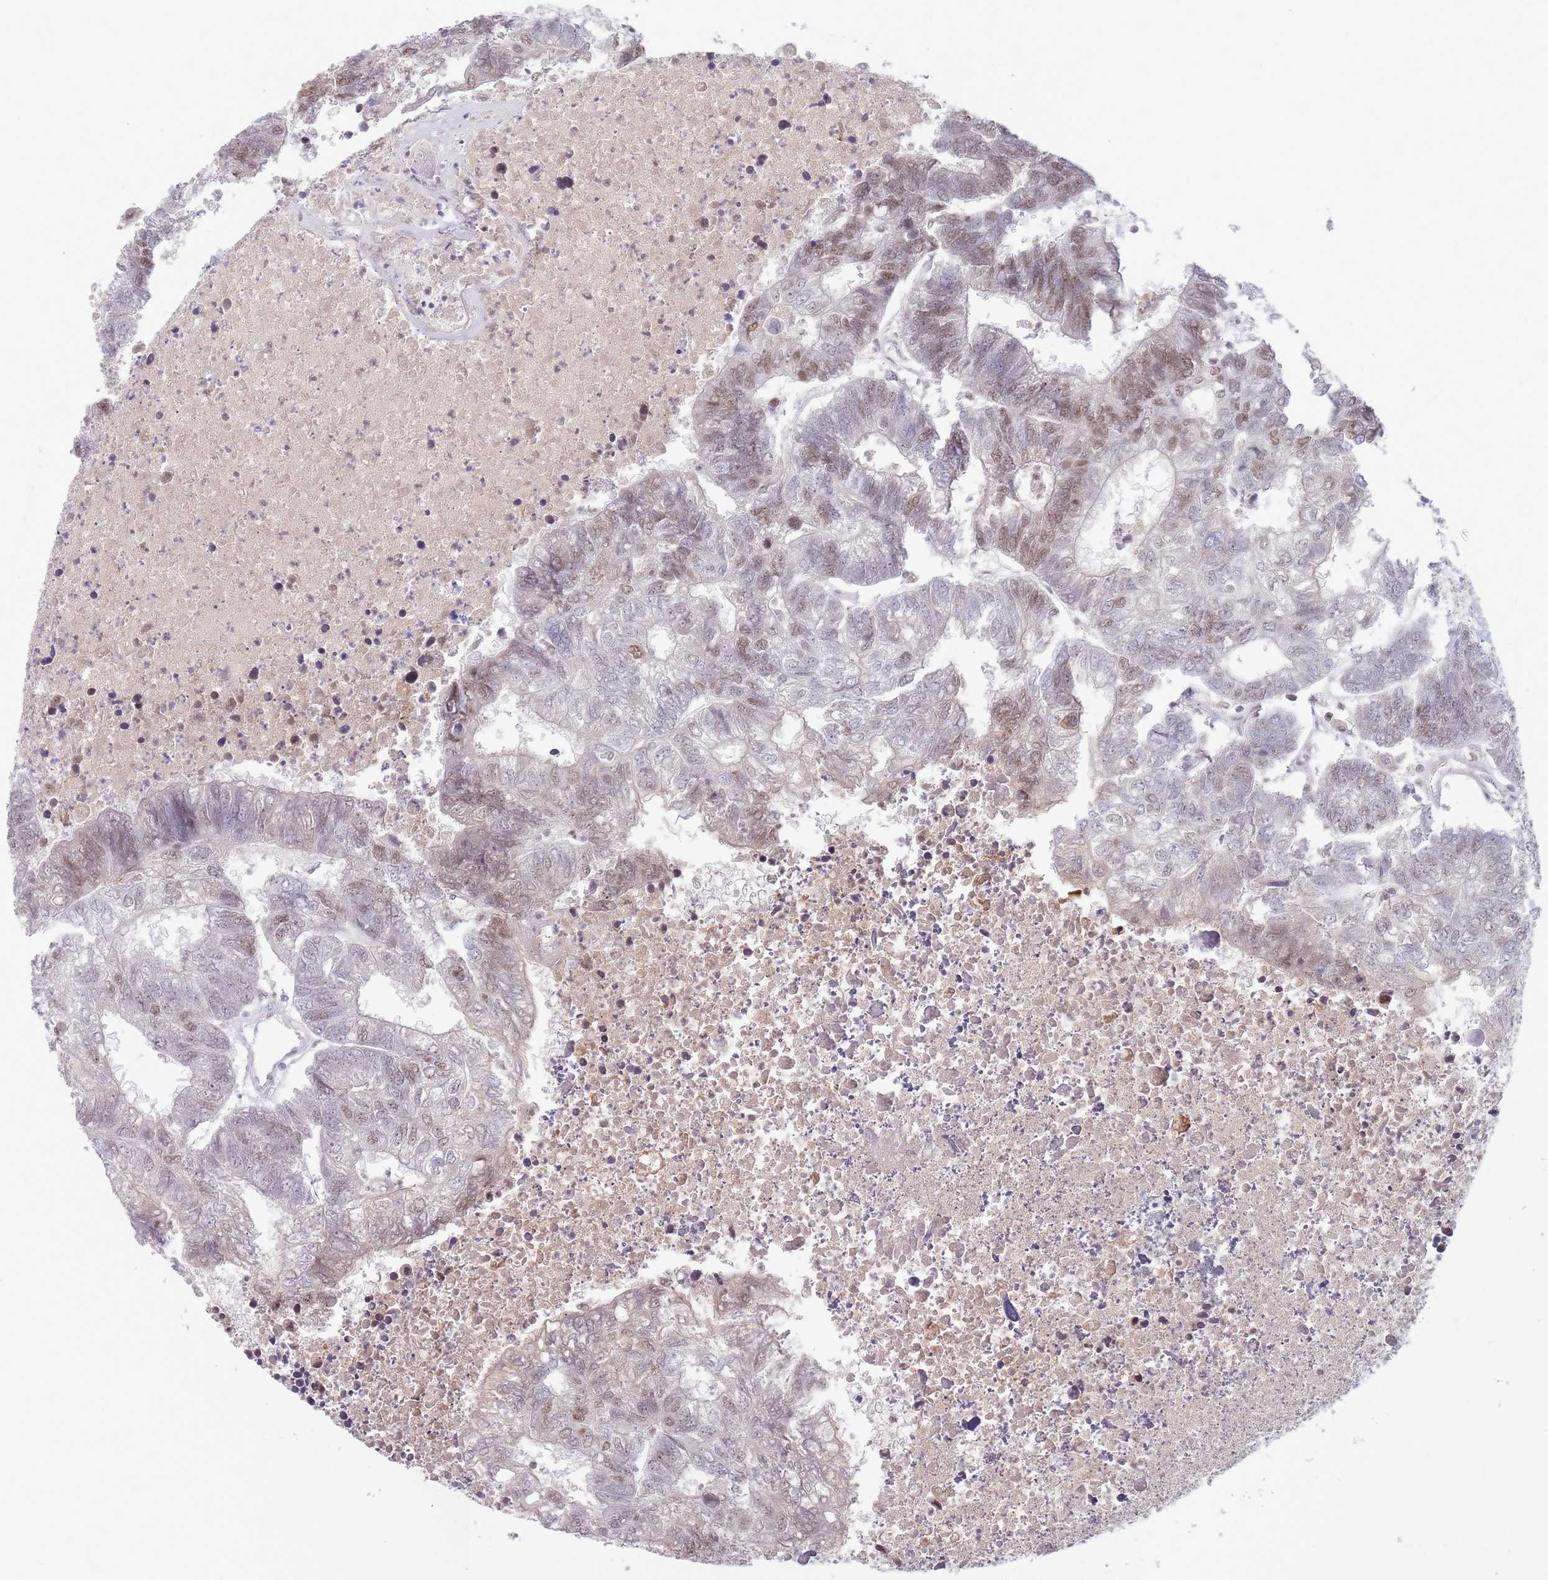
{"staining": {"intensity": "moderate", "quantity": "25%-75%", "location": "nuclear"}, "tissue": "colorectal cancer", "cell_type": "Tumor cells", "image_type": "cancer", "snomed": [{"axis": "morphology", "description": "Adenocarcinoma, NOS"}, {"axis": "topography", "description": "Colon"}], "caption": "Adenocarcinoma (colorectal) tissue displays moderate nuclear staining in approximately 25%-75% of tumor cells", "gene": "ARID3B", "patient": {"sex": "female", "age": 48}}